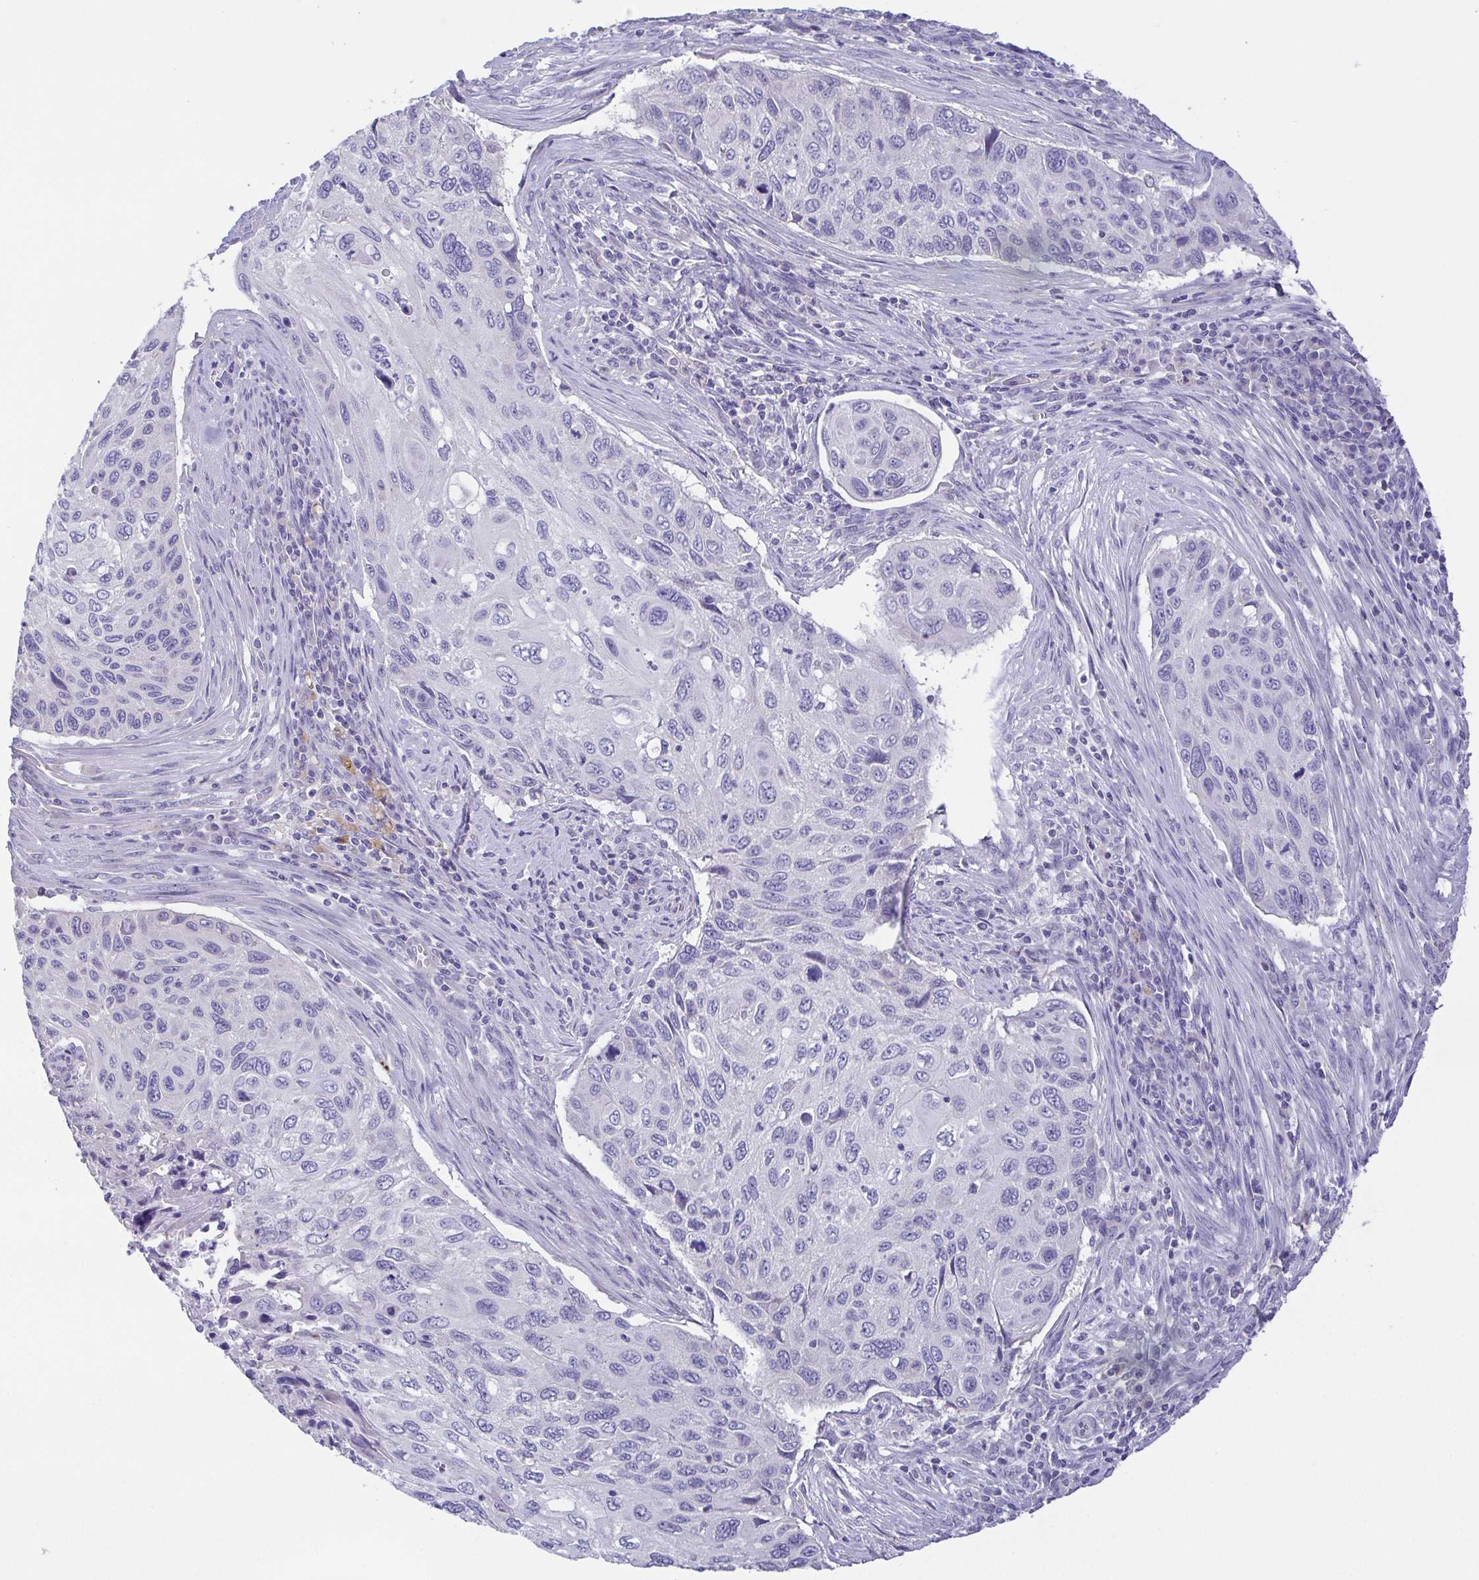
{"staining": {"intensity": "negative", "quantity": "none", "location": "none"}, "tissue": "cervical cancer", "cell_type": "Tumor cells", "image_type": "cancer", "snomed": [{"axis": "morphology", "description": "Squamous cell carcinoma, NOS"}, {"axis": "topography", "description": "Cervix"}], "caption": "Protein analysis of squamous cell carcinoma (cervical) exhibits no significant positivity in tumor cells. (DAB IHC with hematoxylin counter stain).", "gene": "PKDREJ", "patient": {"sex": "female", "age": 70}}